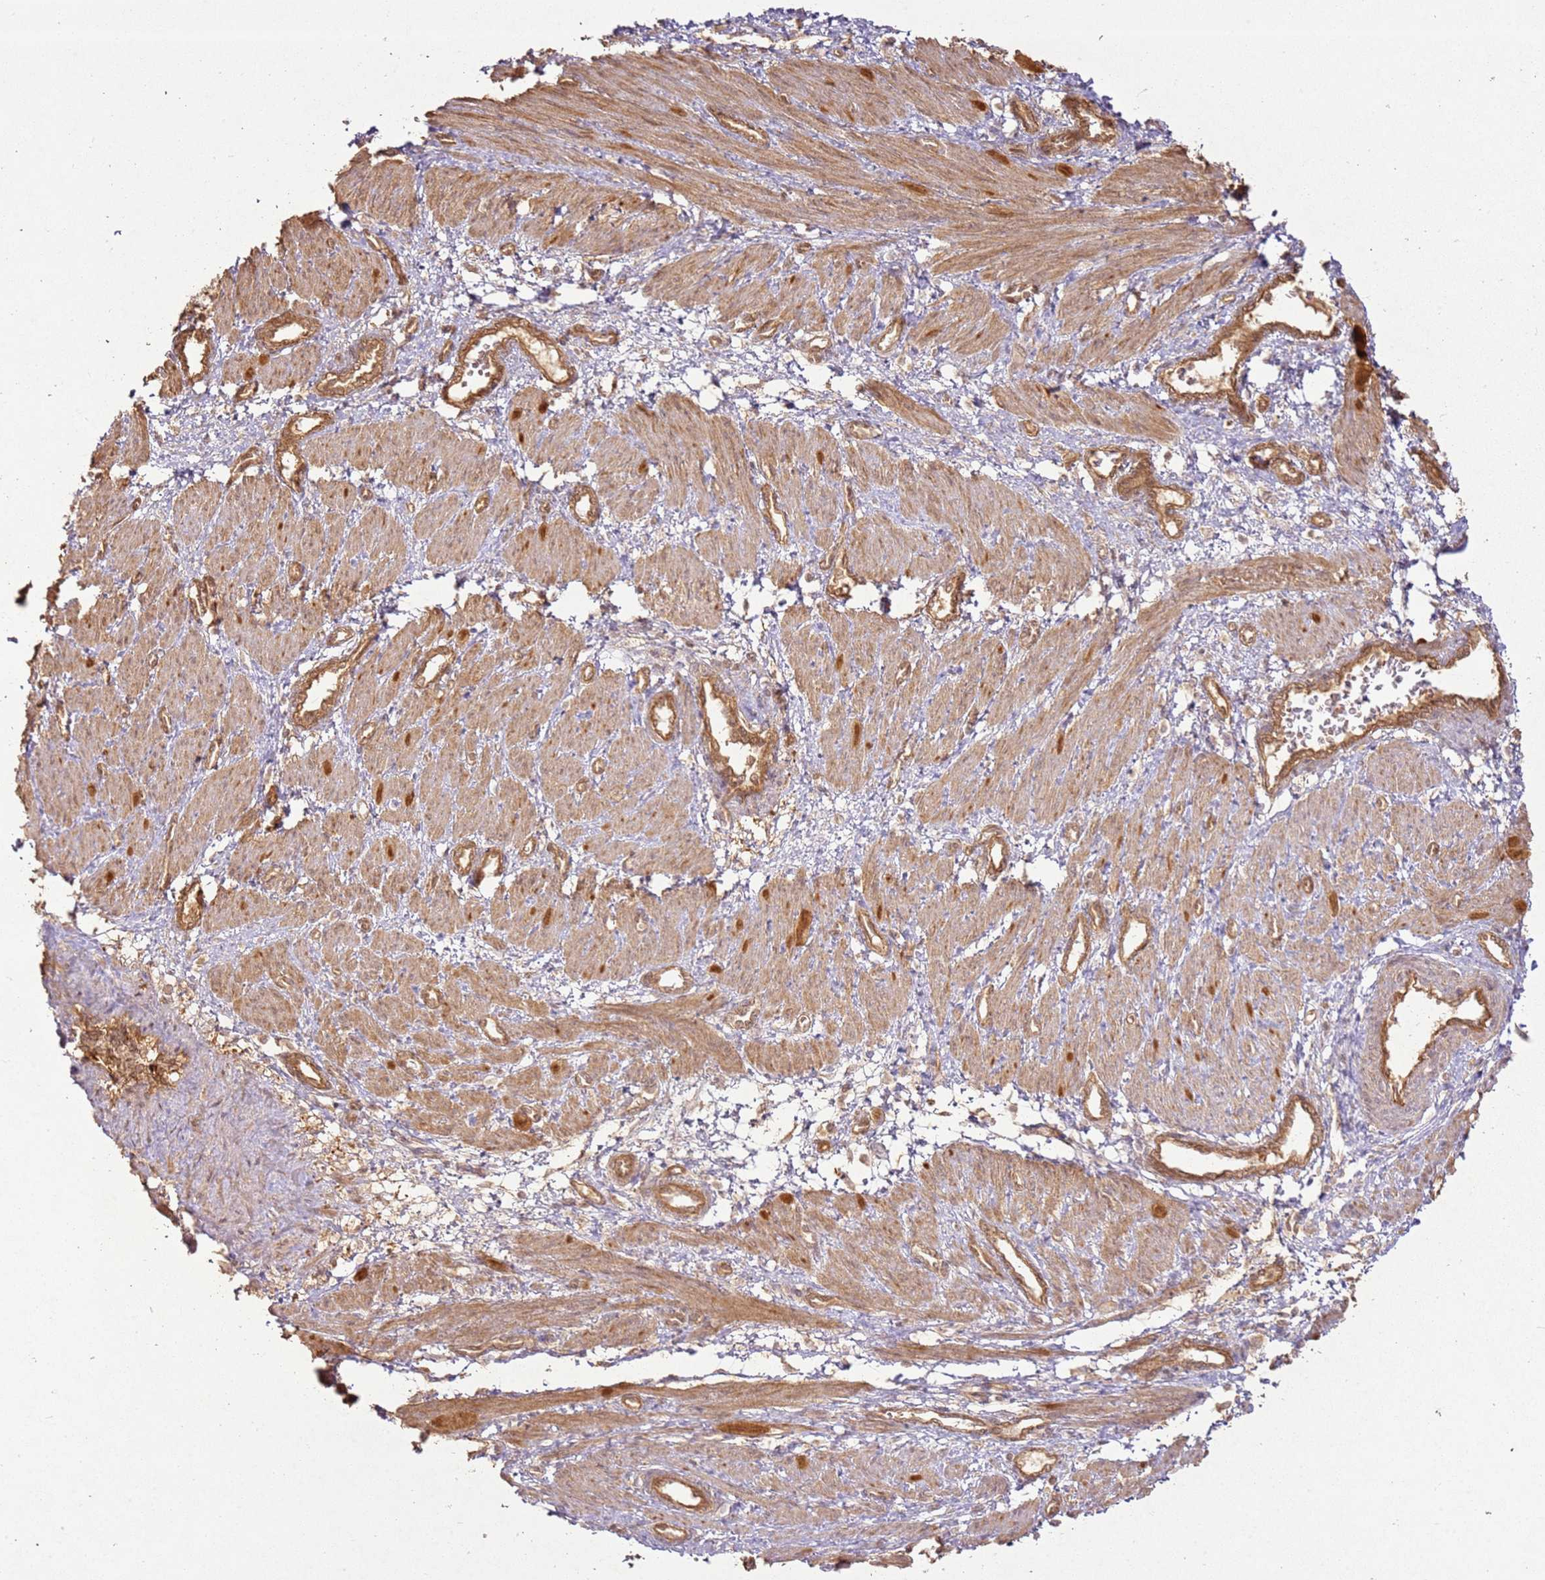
{"staining": {"intensity": "moderate", "quantity": "25%-75%", "location": "cytoplasmic/membranous"}, "tissue": "smooth muscle", "cell_type": "Smooth muscle cells", "image_type": "normal", "snomed": [{"axis": "morphology", "description": "Normal tissue, NOS"}, {"axis": "topography", "description": "Endometrium"}], "caption": "Moderate cytoplasmic/membranous expression is appreciated in approximately 25%-75% of smooth muscle cells in normal smooth muscle.", "gene": "ZNF776", "patient": {"sex": "female", "age": 33}}